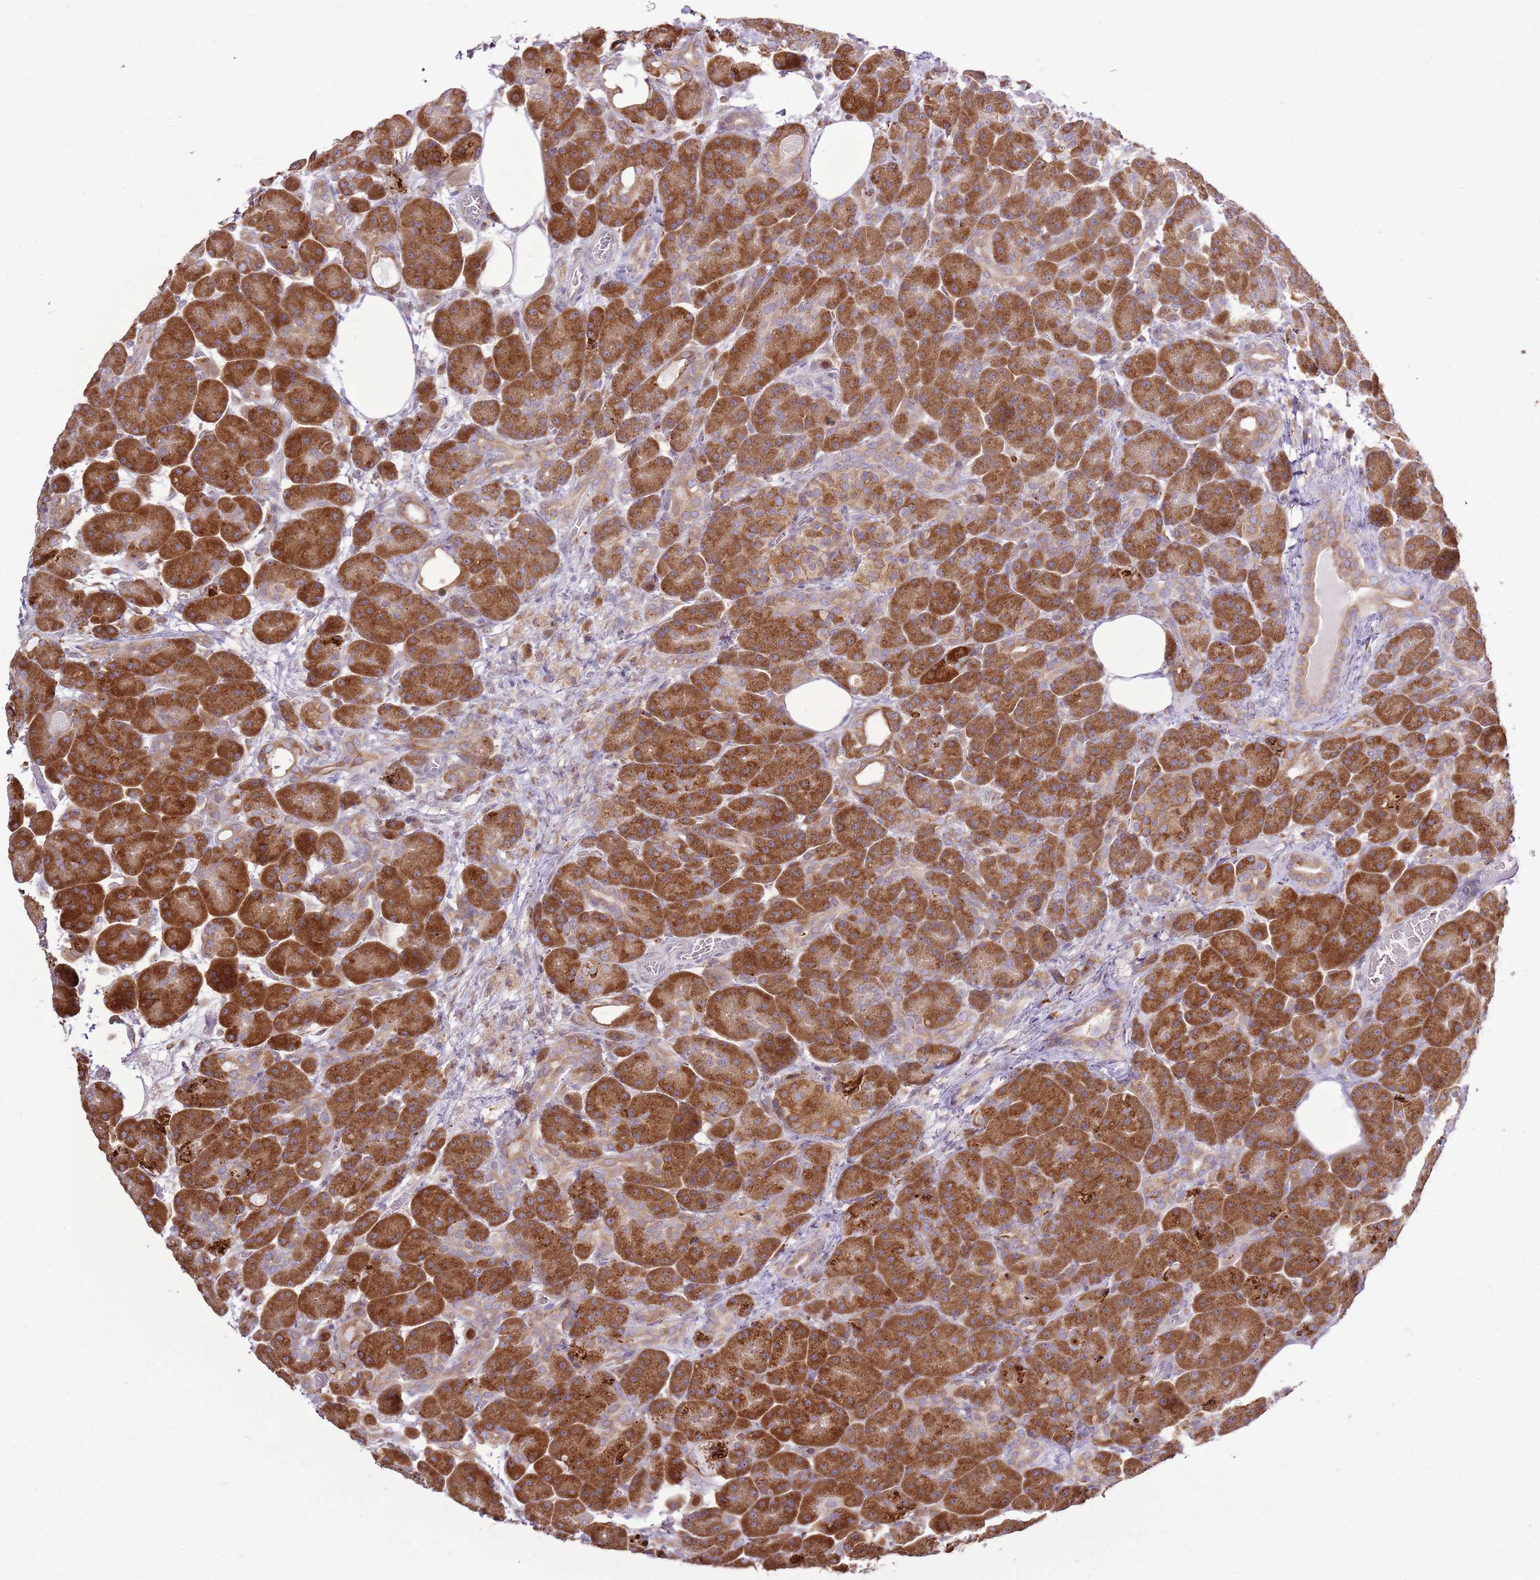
{"staining": {"intensity": "strong", "quantity": ">75%", "location": "cytoplasmic/membranous"}, "tissue": "pancreas", "cell_type": "Exocrine glandular cells", "image_type": "normal", "snomed": [{"axis": "morphology", "description": "Normal tissue, NOS"}, {"axis": "topography", "description": "Pancreas"}], "caption": "Pancreas stained with a brown dye reveals strong cytoplasmic/membranous positive staining in about >75% of exocrine glandular cells.", "gene": "TMED10", "patient": {"sex": "male", "age": 63}}